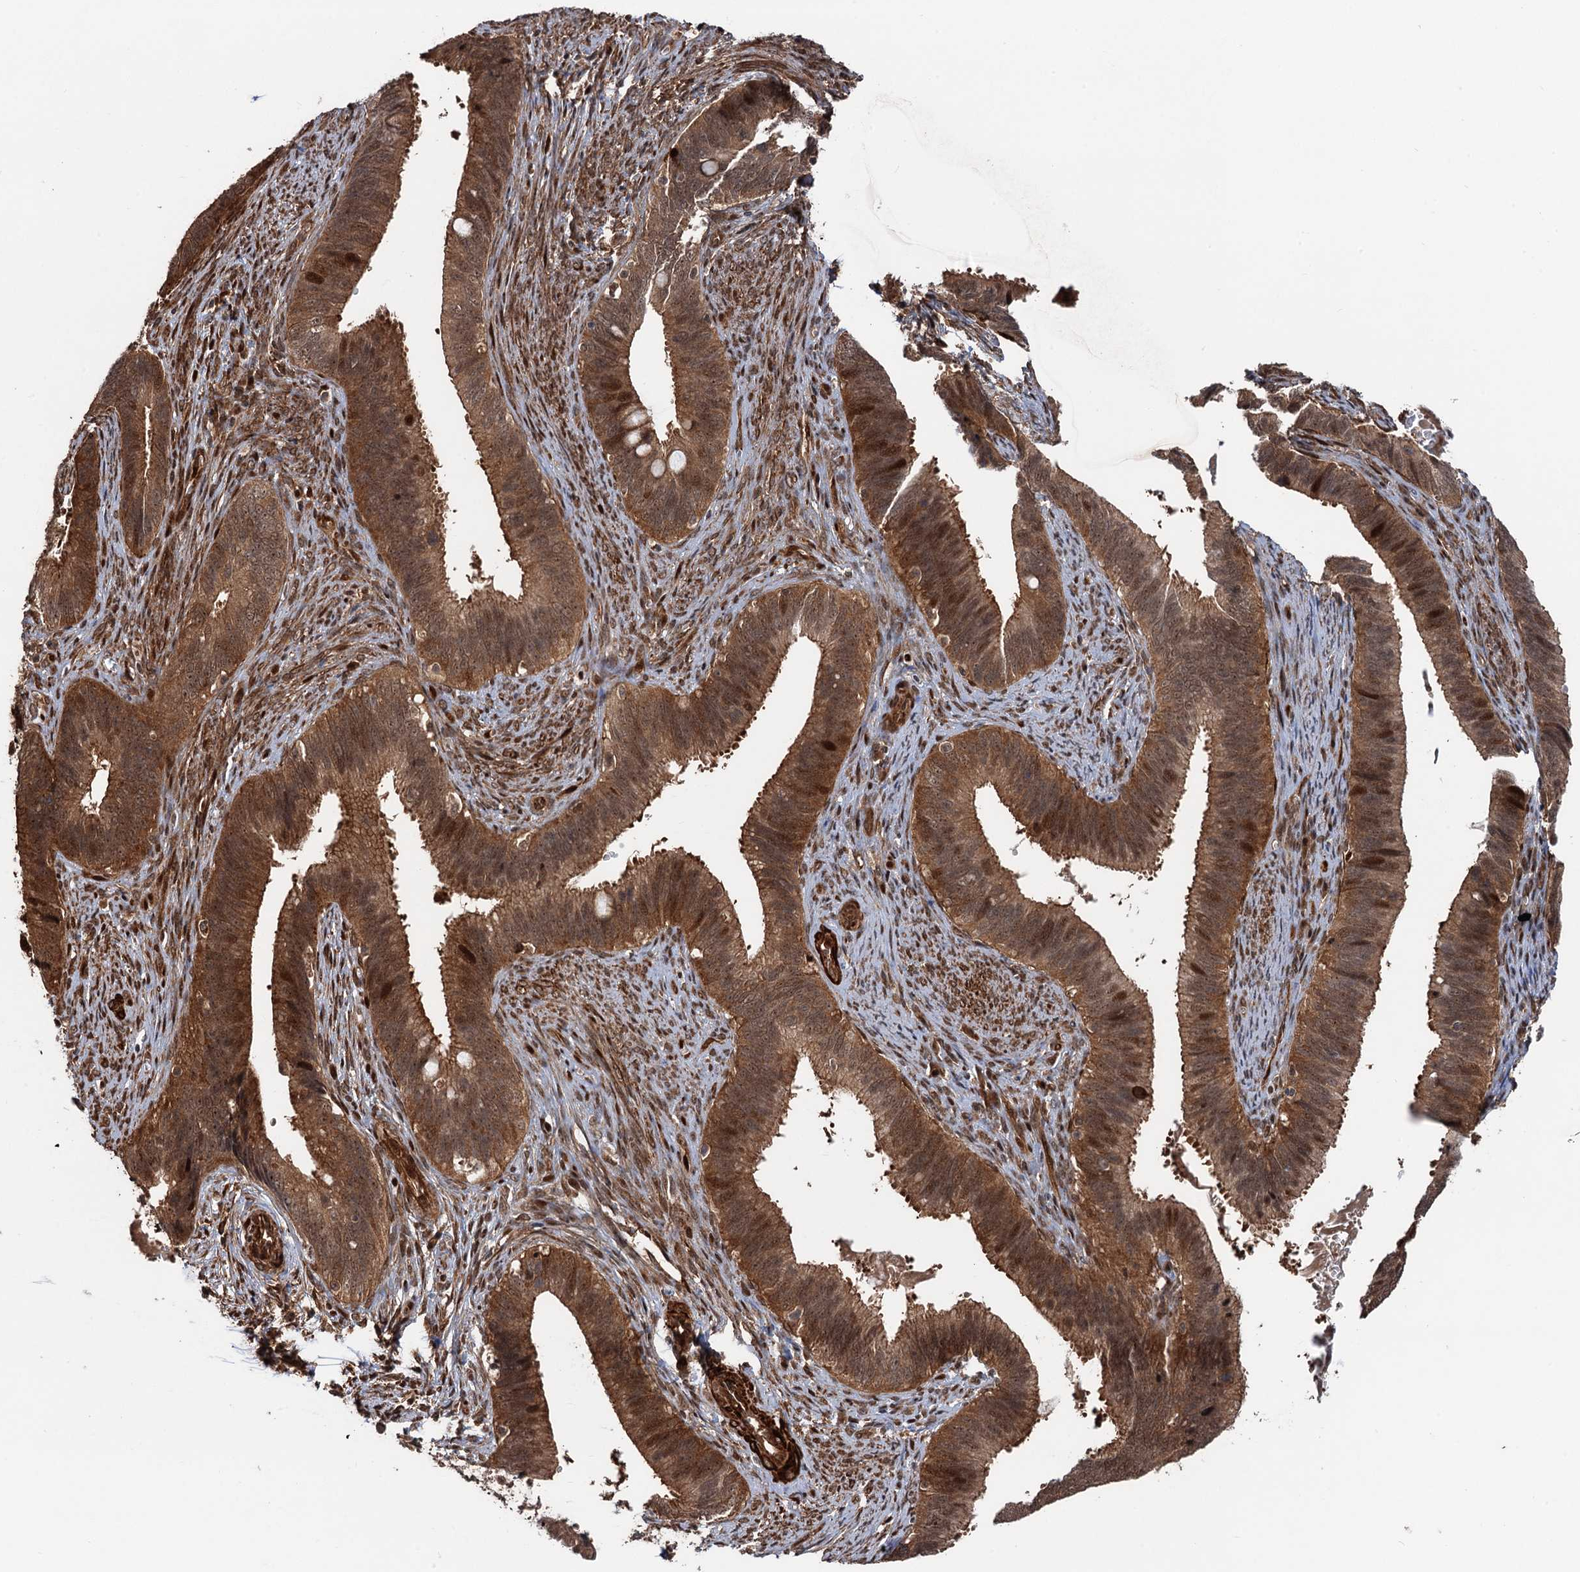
{"staining": {"intensity": "strong", "quantity": ">75%", "location": "cytoplasmic/membranous,nuclear"}, "tissue": "cervical cancer", "cell_type": "Tumor cells", "image_type": "cancer", "snomed": [{"axis": "morphology", "description": "Adenocarcinoma, NOS"}, {"axis": "topography", "description": "Cervix"}], "caption": "Adenocarcinoma (cervical) stained for a protein shows strong cytoplasmic/membranous and nuclear positivity in tumor cells.", "gene": "SNRNP25", "patient": {"sex": "female", "age": 42}}